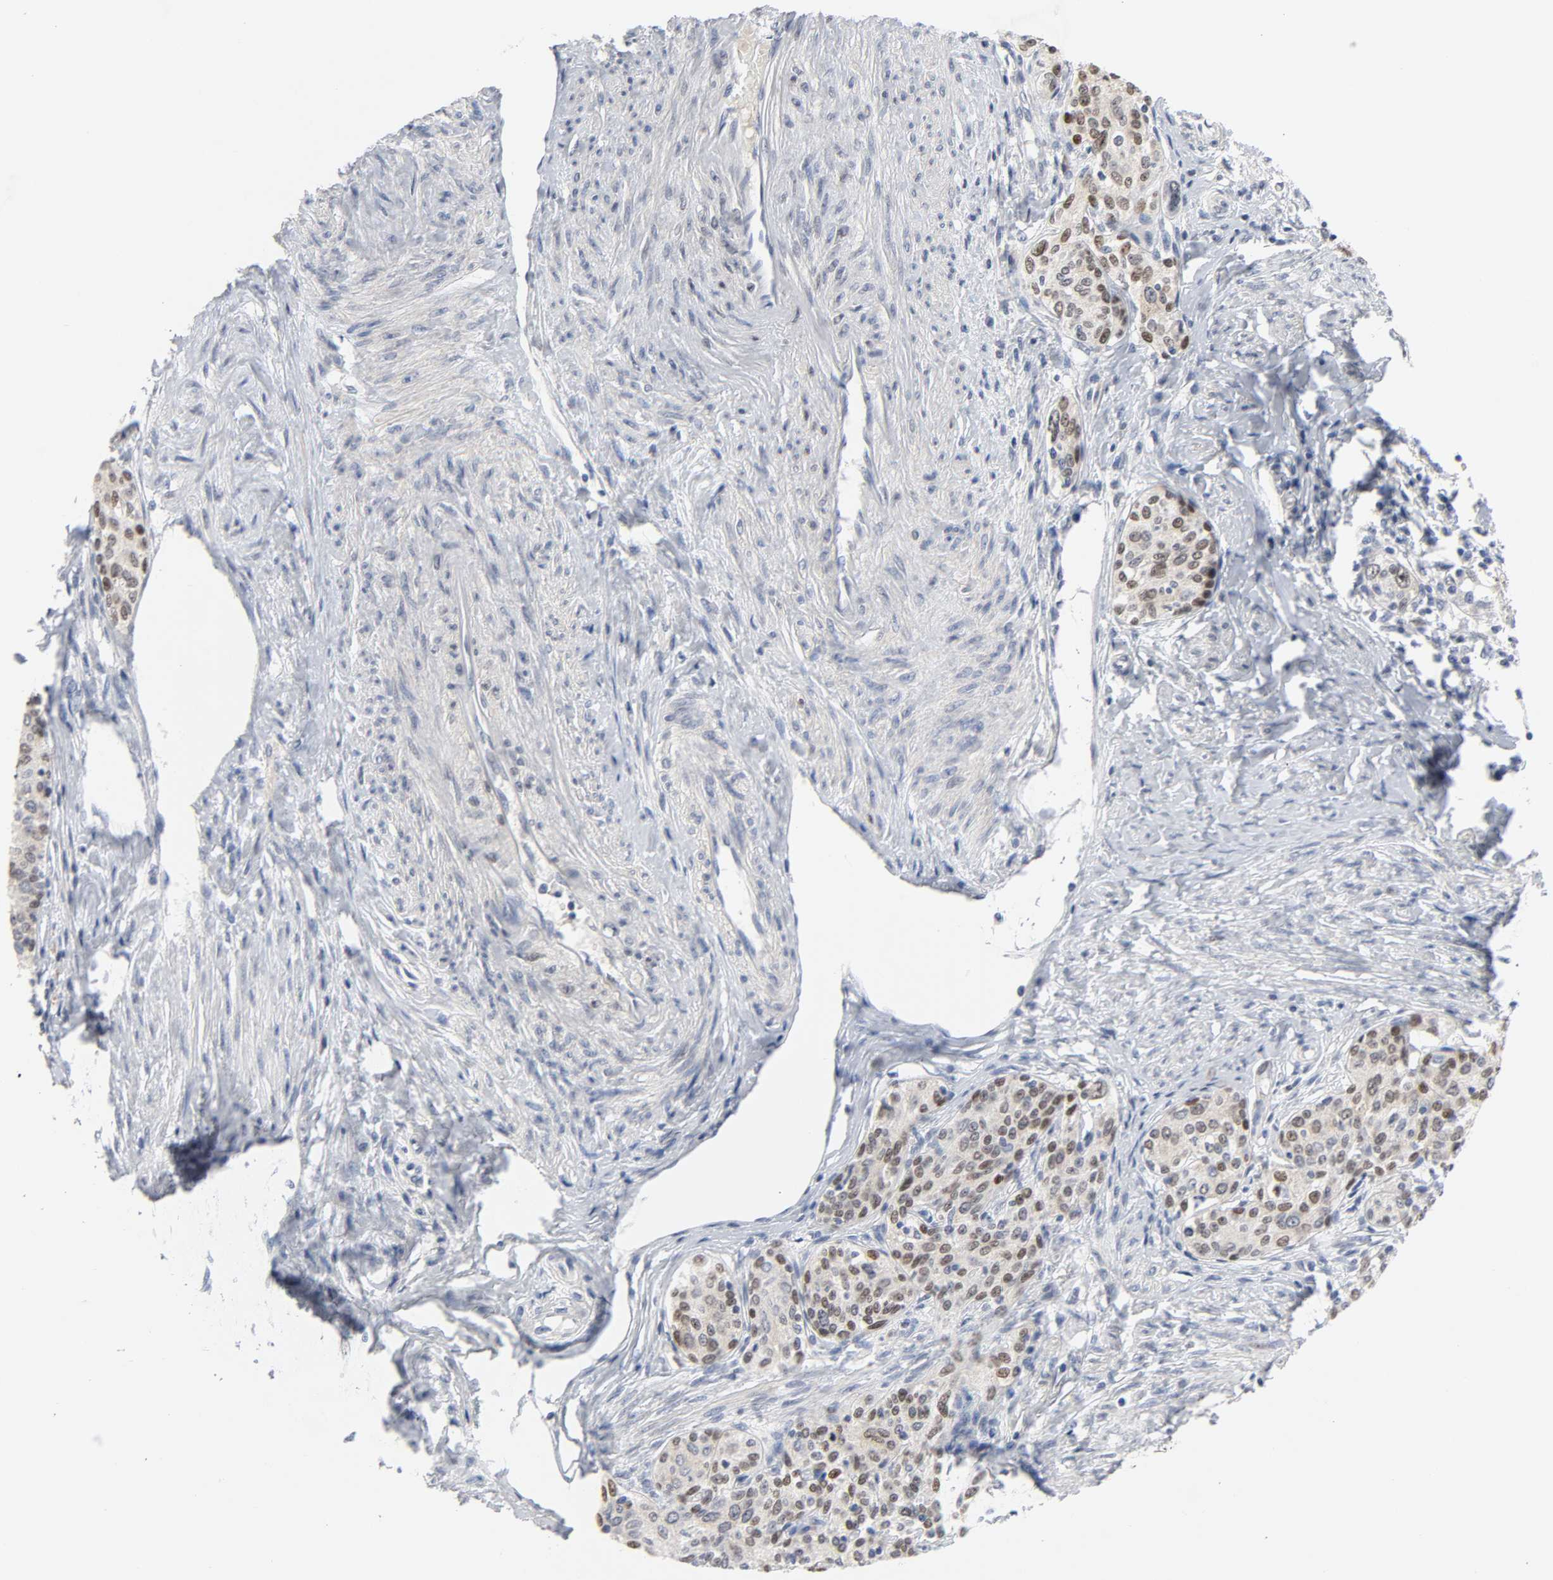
{"staining": {"intensity": "weak", "quantity": "25%-75%", "location": "nuclear"}, "tissue": "cervical cancer", "cell_type": "Tumor cells", "image_type": "cancer", "snomed": [{"axis": "morphology", "description": "Squamous cell carcinoma, NOS"}, {"axis": "morphology", "description": "Adenocarcinoma, NOS"}, {"axis": "topography", "description": "Cervix"}], "caption": "Immunohistochemistry of cervical cancer shows low levels of weak nuclear expression in approximately 25%-75% of tumor cells.", "gene": "WEE1", "patient": {"sex": "female", "age": 52}}